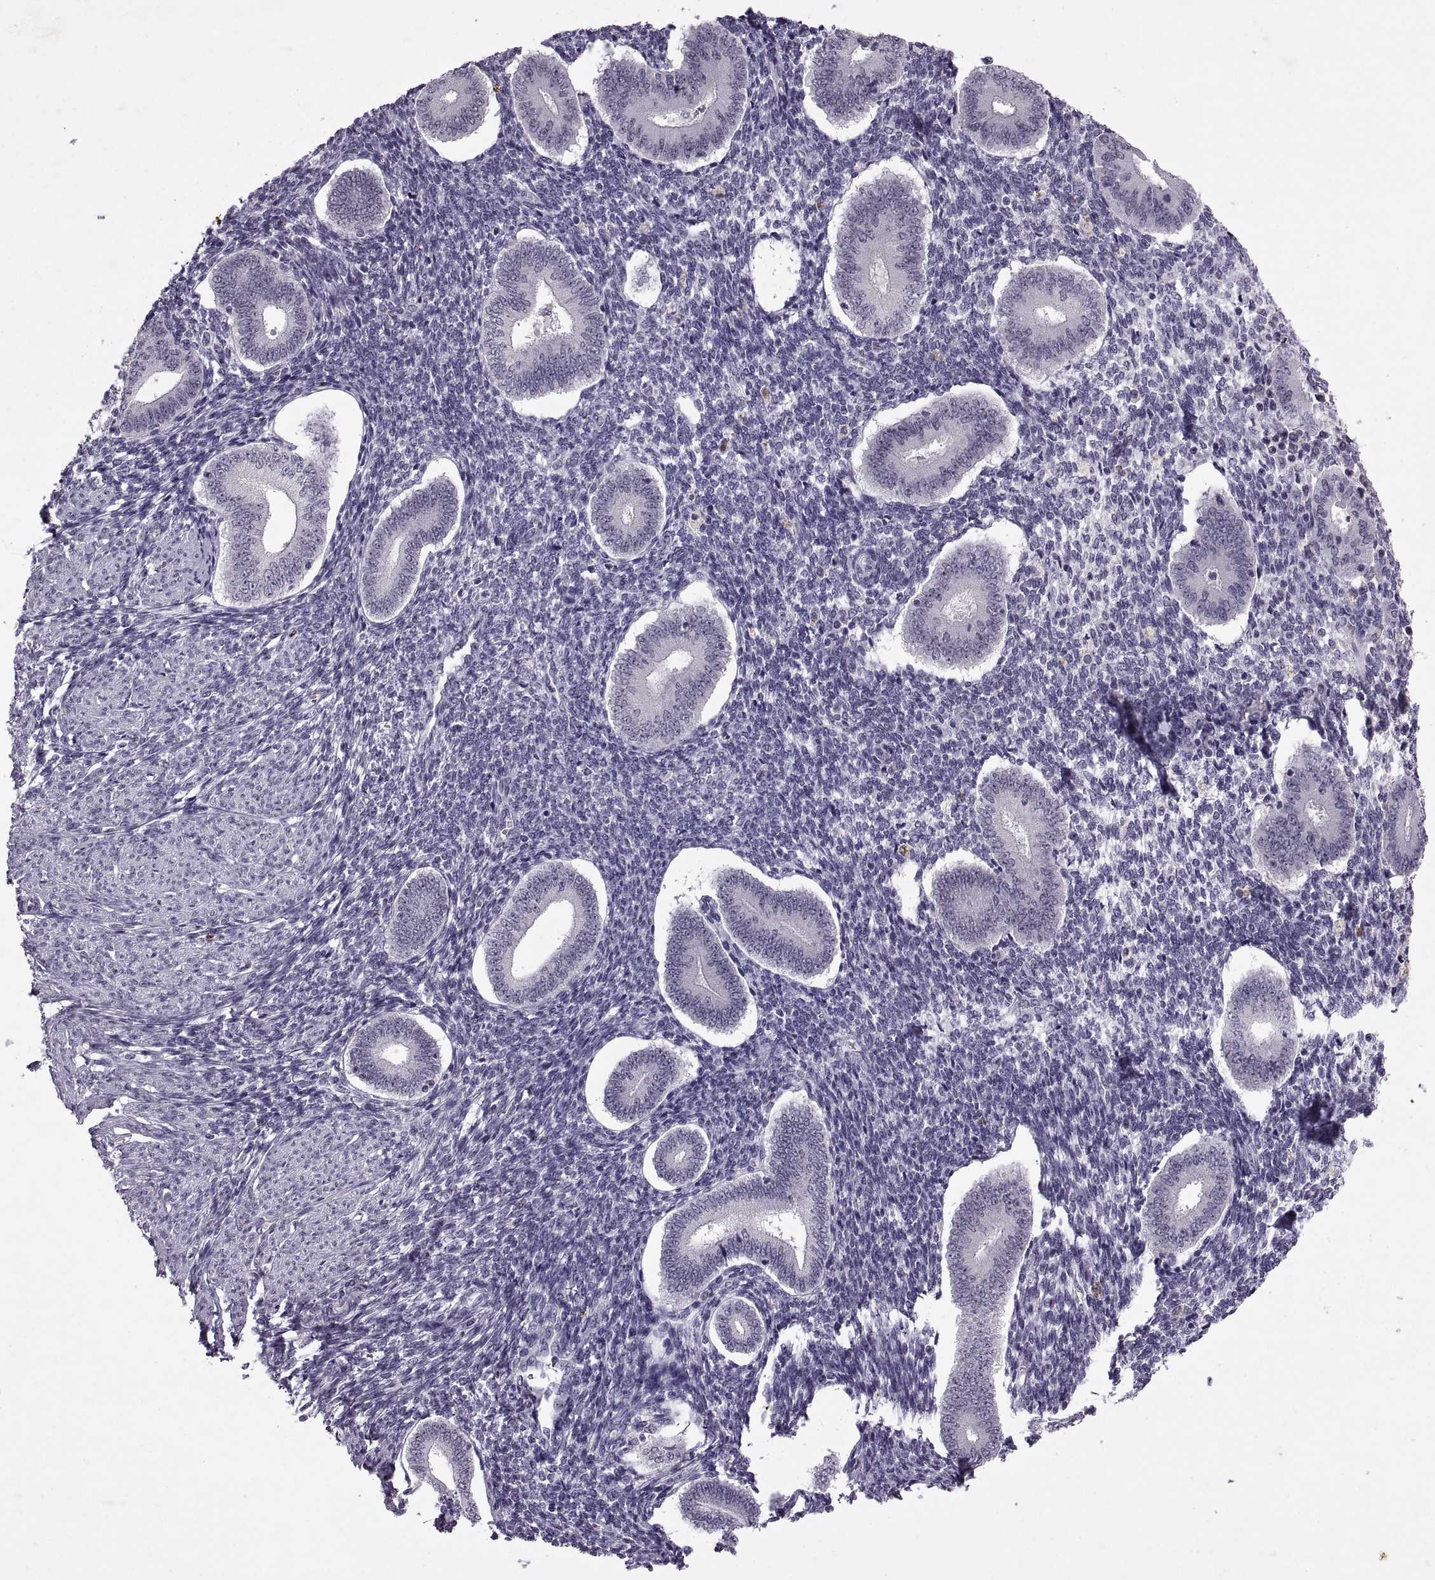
{"staining": {"intensity": "negative", "quantity": "none", "location": "none"}, "tissue": "endometrium", "cell_type": "Cells in endometrial stroma", "image_type": "normal", "snomed": [{"axis": "morphology", "description": "Normal tissue, NOS"}, {"axis": "topography", "description": "Endometrium"}], "caption": "The histopathology image exhibits no significant positivity in cells in endometrial stroma of endometrium.", "gene": "SINHCAF", "patient": {"sex": "female", "age": 40}}